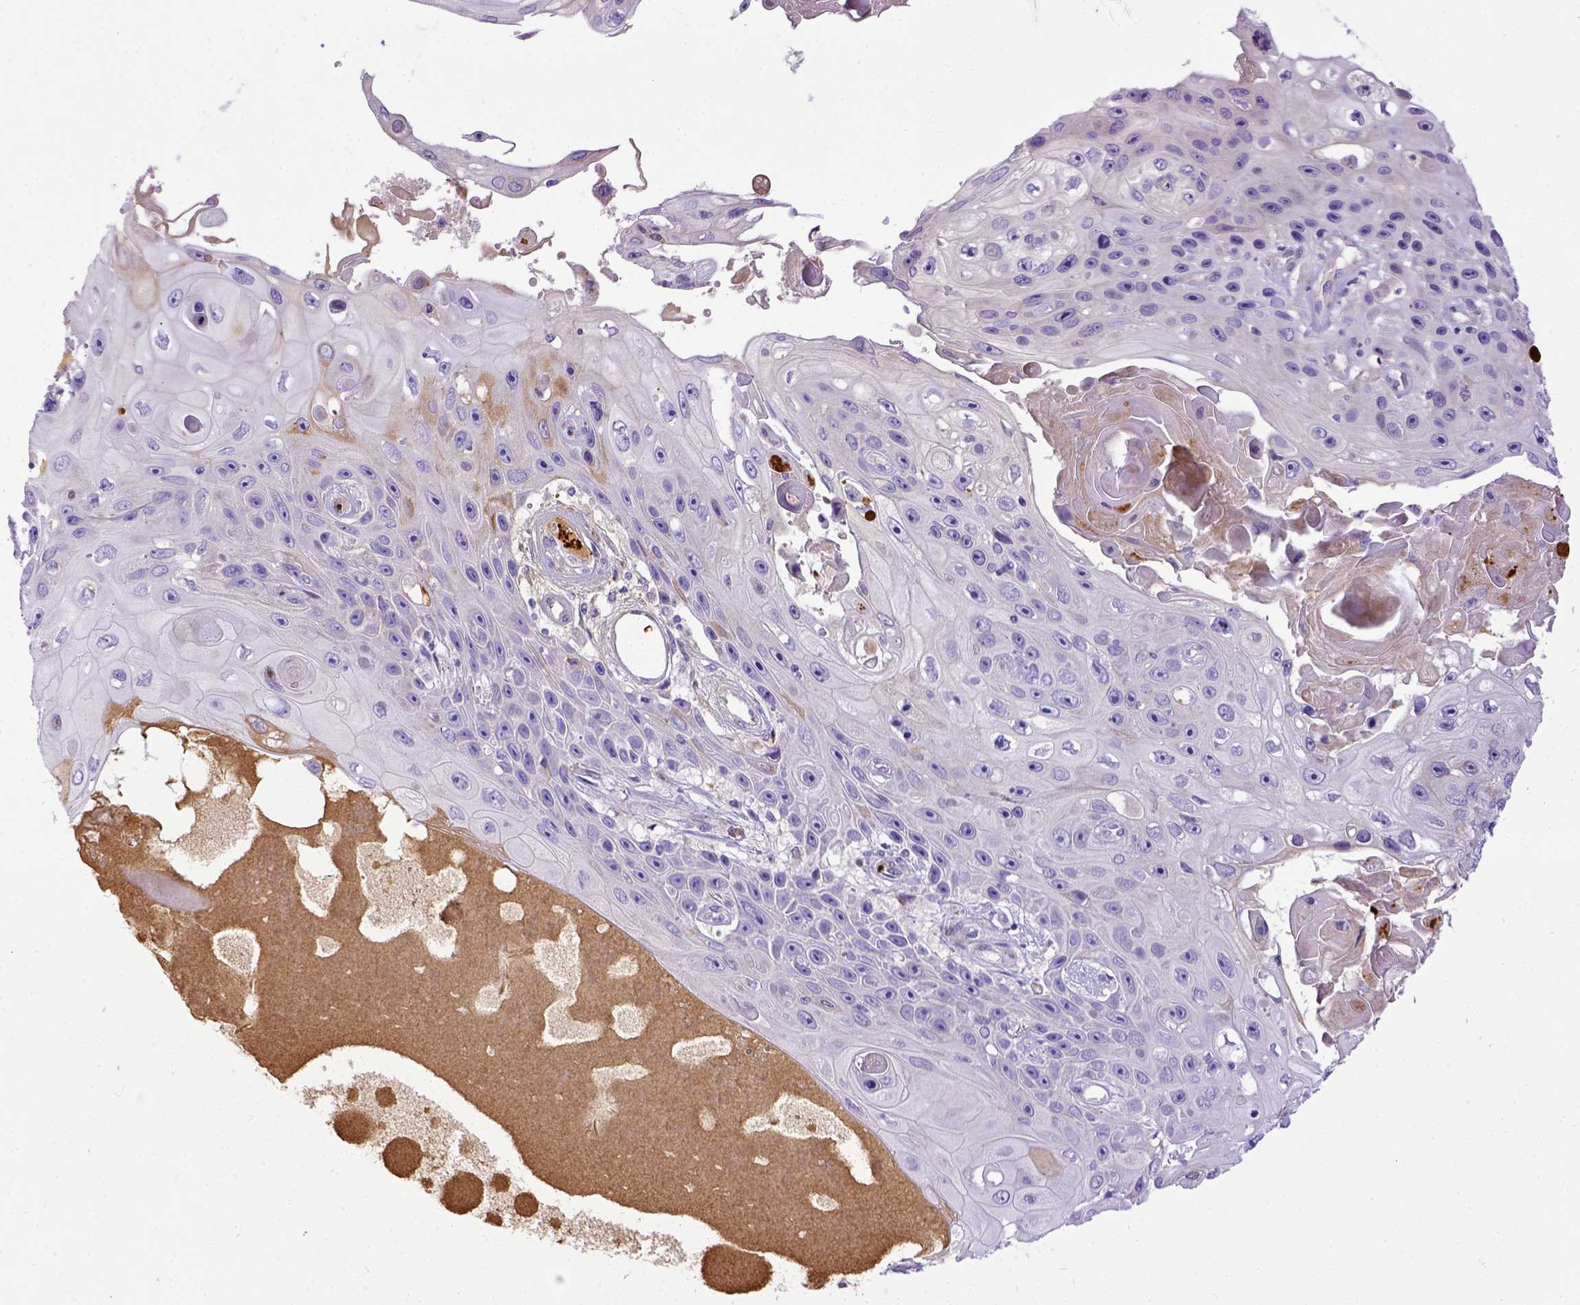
{"staining": {"intensity": "negative", "quantity": "none", "location": "none"}, "tissue": "skin cancer", "cell_type": "Tumor cells", "image_type": "cancer", "snomed": [{"axis": "morphology", "description": "Squamous cell carcinoma, NOS"}, {"axis": "topography", "description": "Skin"}], "caption": "Immunohistochemical staining of human skin cancer displays no significant expression in tumor cells.", "gene": "CFAP300", "patient": {"sex": "male", "age": 82}}